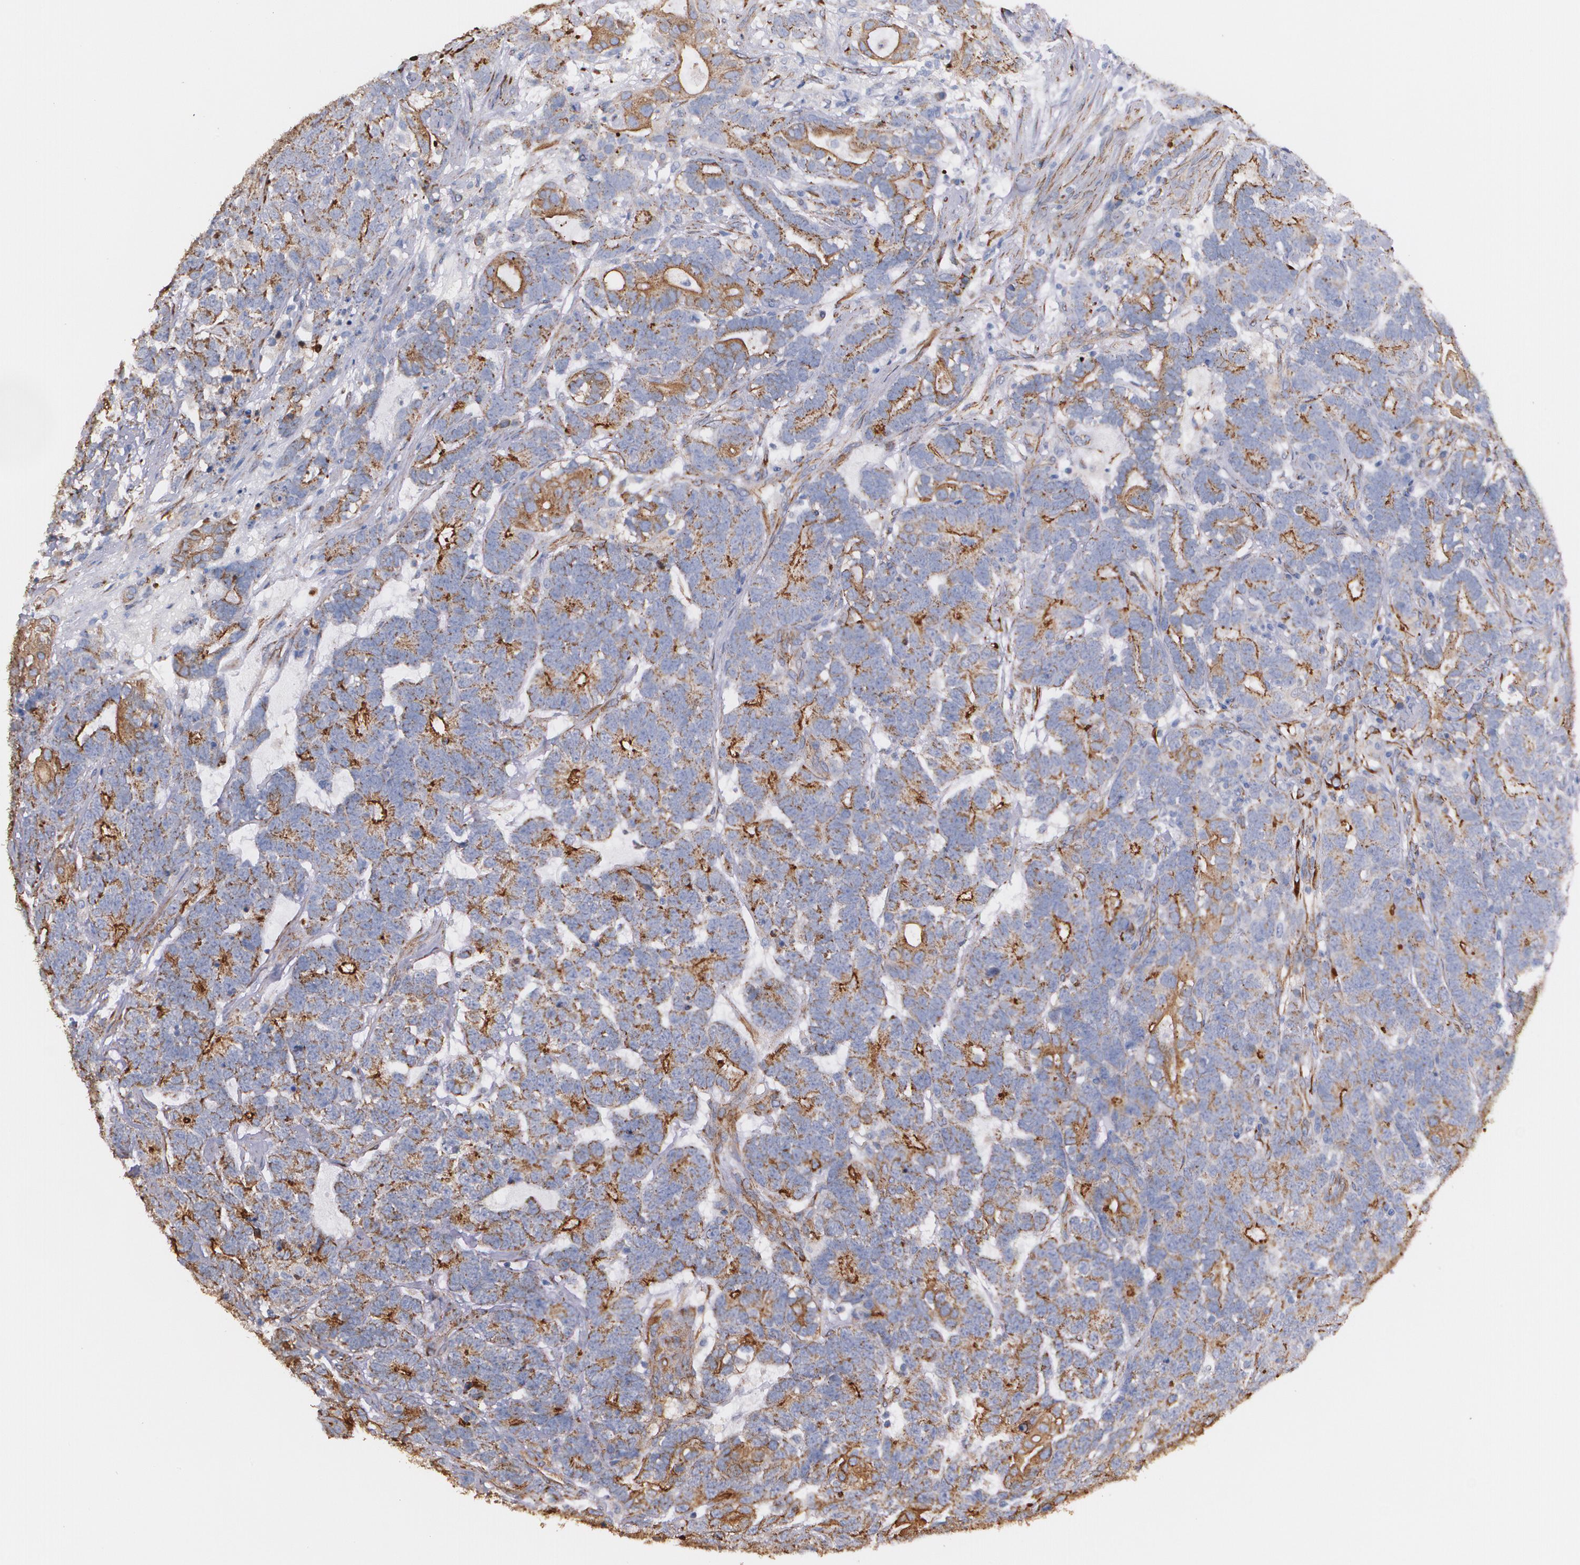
{"staining": {"intensity": "moderate", "quantity": ">75%", "location": "cytoplasmic/membranous"}, "tissue": "testis cancer", "cell_type": "Tumor cells", "image_type": "cancer", "snomed": [{"axis": "morphology", "description": "Carcinoma, Embryonal, NOS"}, {"axis": "topography", "description": "Testis"}], "caption": "High-magnification brightfield microscopy of testis cancer (embryonal carcinoma) stained with DAB (brown) and counterstained with hematoxylin (blue). tumor cells exhibit moderate cytoplasmic/membranous staining is seen in about>75% of cells. The protein is stained brown, and the nuclei are stained in blue (DAB (3,3'-diaminobenzidine) IHC with brightfield microscopy, high magnification).", "gene": "TJP1", "patient": {"sex": "male", "age": 26}}